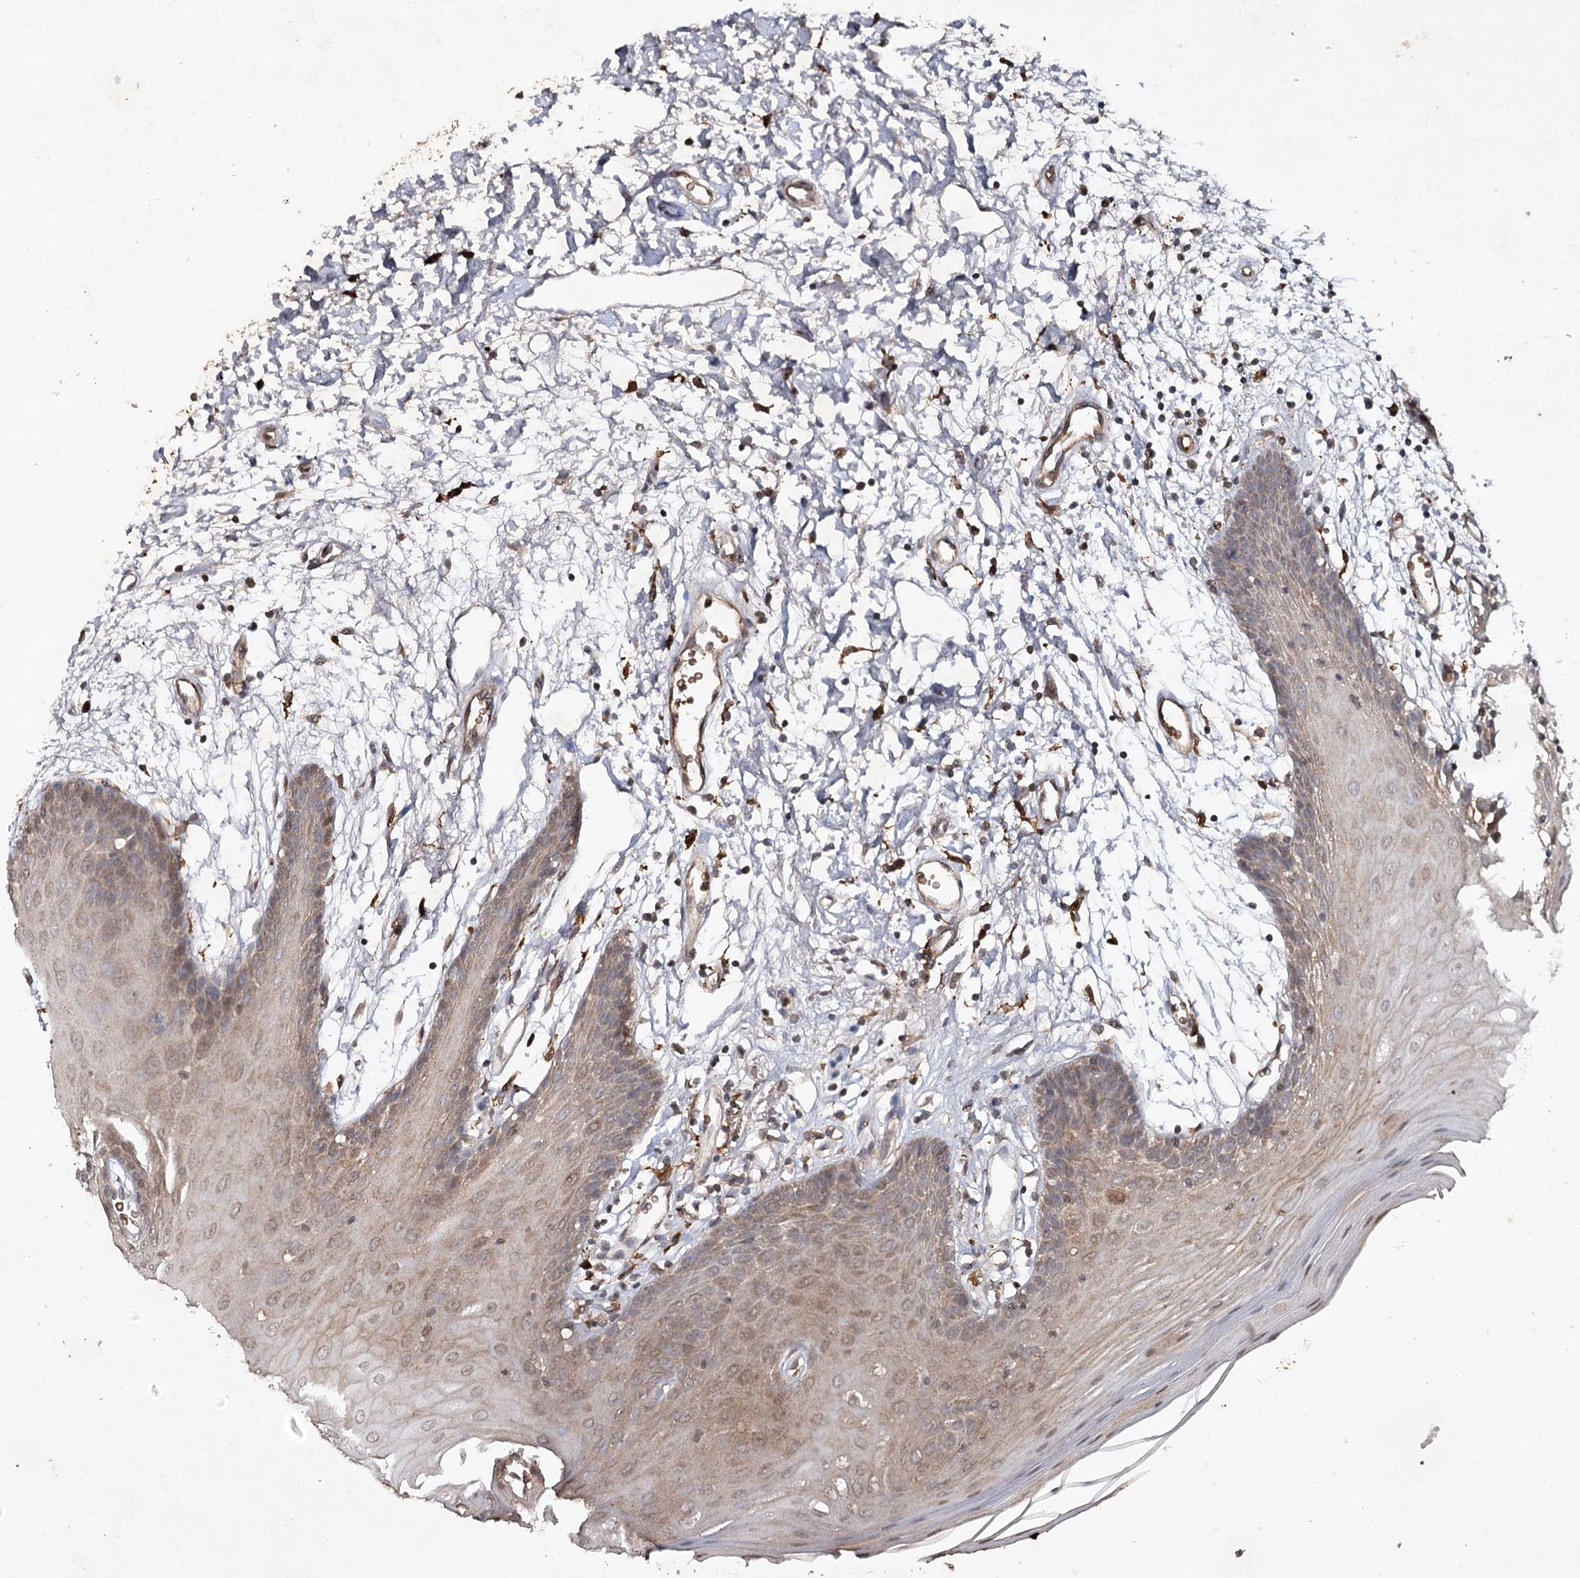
{"staining": {"intensity": "weak", "quantity": "<25%", "location": "cytoplasmic/membranous"}, "tissue": "oral mucosa", "cell_type": "Squamous epithelial cells", "image_type": "normal", "snomed": [{"axis": "morphology", "description": "Normal tissue, NOS"}, {"axis": "topography", "description": "Skeletal muscle"}, {"axis": "topography", "description": "Oral tissue"}, {"axis": "topography", "description": "Salivary gland"}, {"axis": "topography", "description": "Peripheral nerve tissue"}], "caption": "A high-resolution micrograph shows immunohistochemistry staining of normal oral mucosa, which demonstrates no significant positivity in squamous epithelial cells. (Stains: DAB (3,3'-diaminobenzidine) IHC with hematoxylin counter stain, Microscopy: brightfield microscopy at high magnification).", "gene": "CYP2B6", "patient": {"sex": "male", "age": 54}}